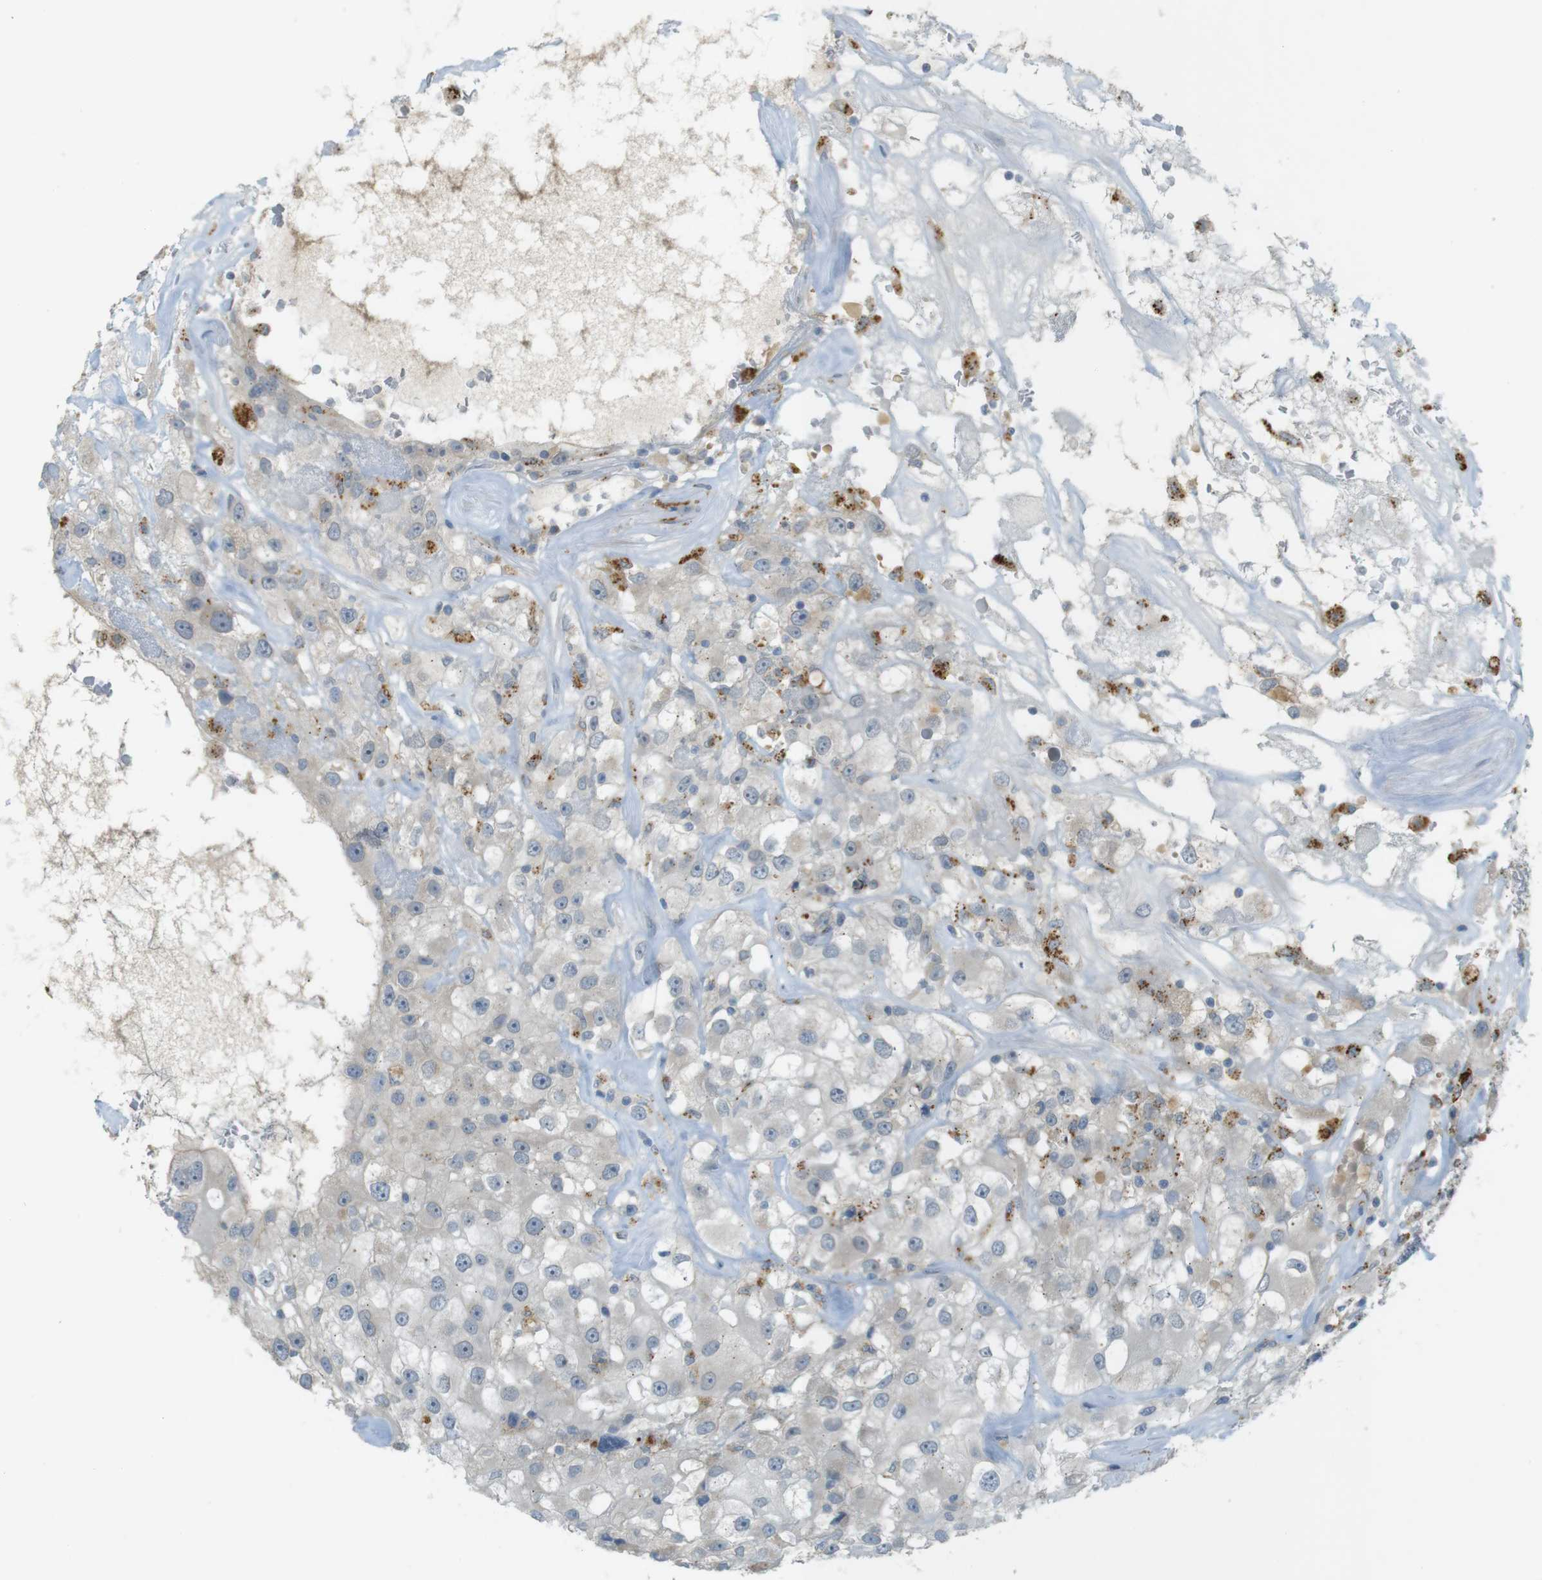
{"staining": {"intensity": "moderate", "quantity": "<25%", "location": "cytoplasmic/membranous"}, "tissue": "renal cancer", "cell_type": "Tumor cells", "image_type": "cancer", "snomed": [{"axis": "morphology", "description": "Adenocarcinoma, NOS"}, {"axis": "topography", "description": "Kidney"}], "caption": "Moderate cytoplasmic/membranous protein staining is identified in about <25% of tumor cells in renal cancer (adenocarcinoma).", "gene": "UGT8", "patient": {"sex": "female", "age": 52}}